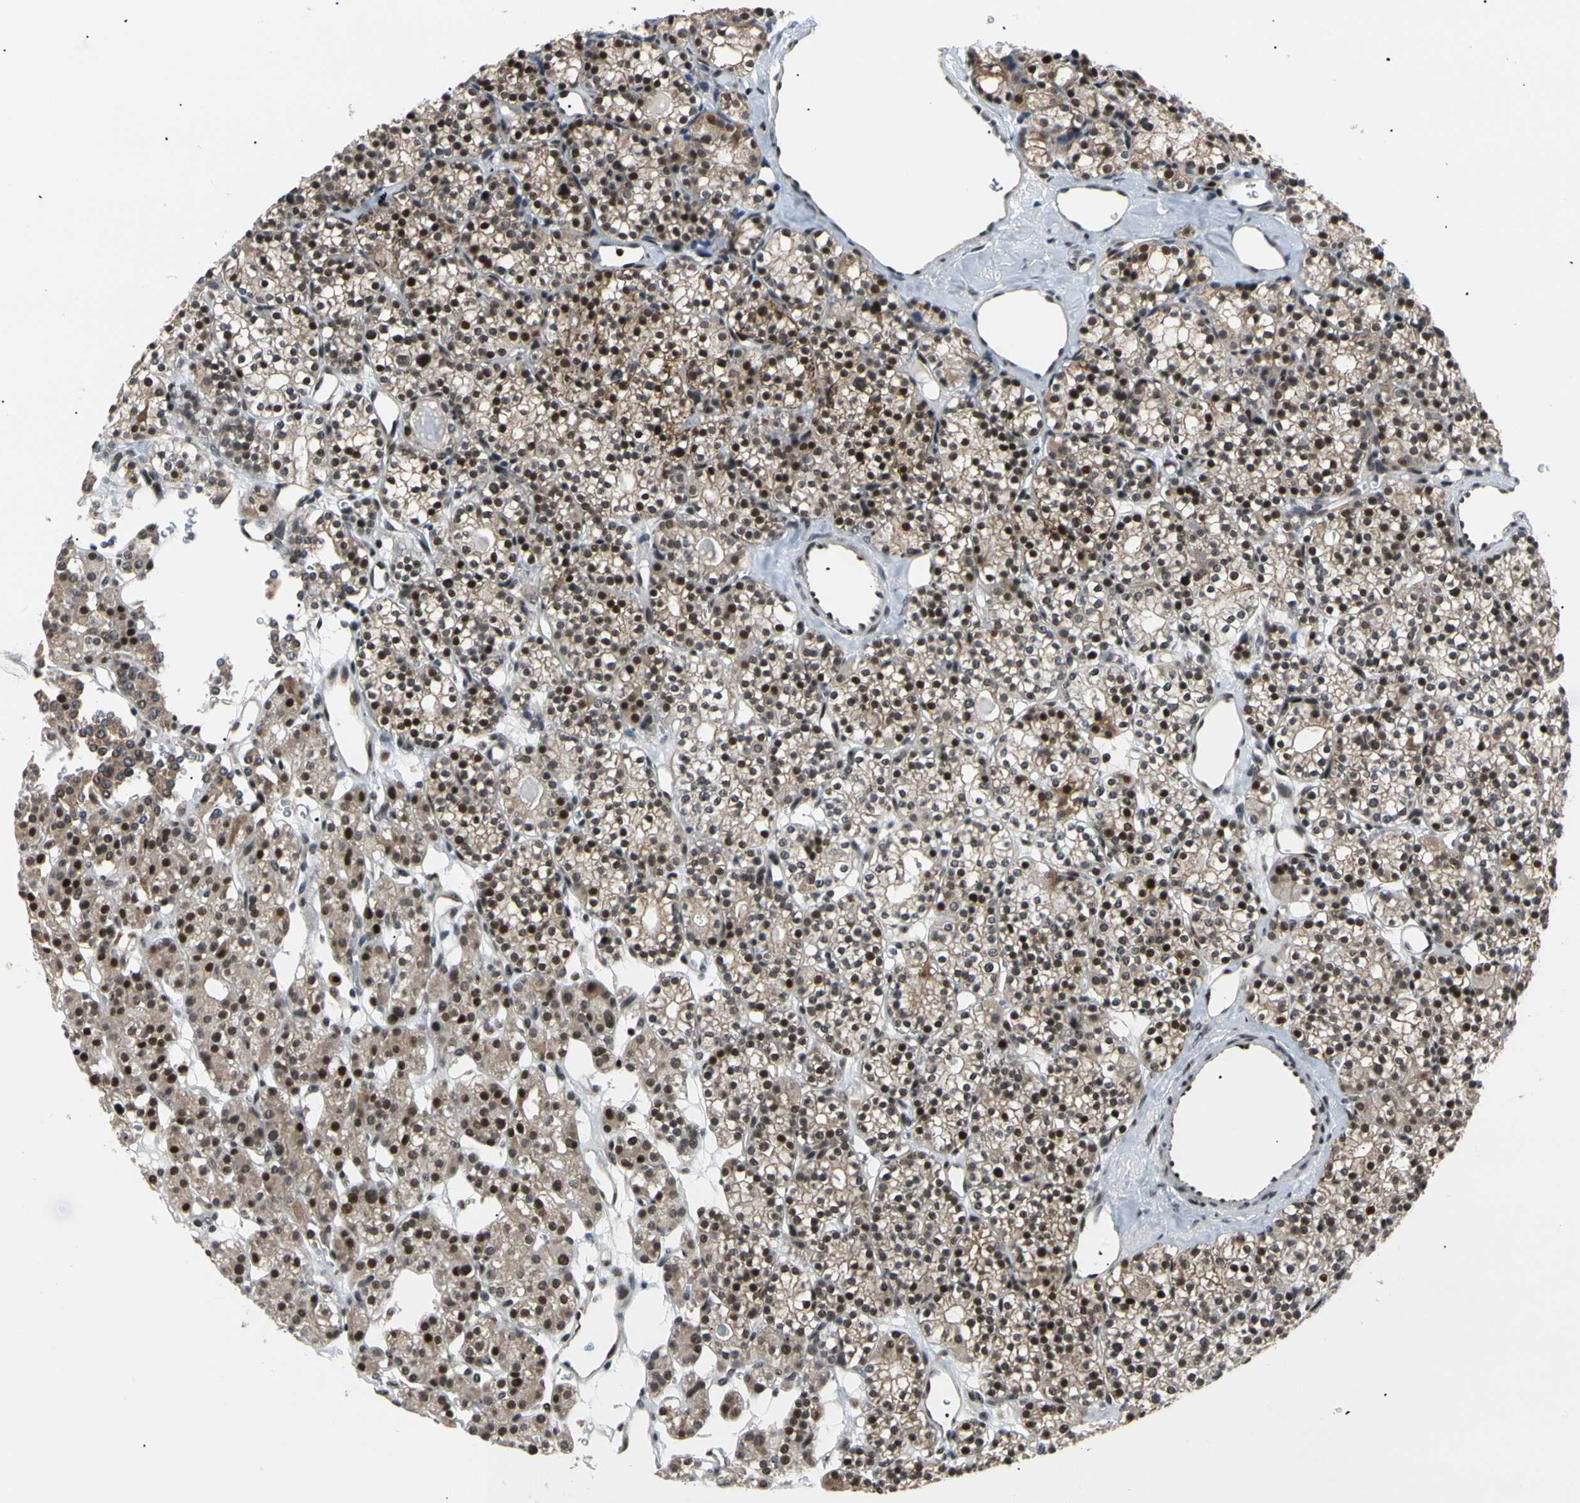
{"staining": {"intensity": "strong", "quantity": ">75%", "location": "nuclear"}, "tissue": "parathyroid gland", "cell_type": "Glandular cells", "image_type": "normal", "snomed": [{"axis": "morphology", "description": "Normal tissue, NOS"}, {"axis": "topography", "description": "Parathyroid gland"}], "caption": "Protein expression by IHC exhibits strong nuclear positivity in about >75% of glandular cells in benign parathyroid gland.", "gene": "E2F1", "patient": {"sex": "female", "age": 64}}